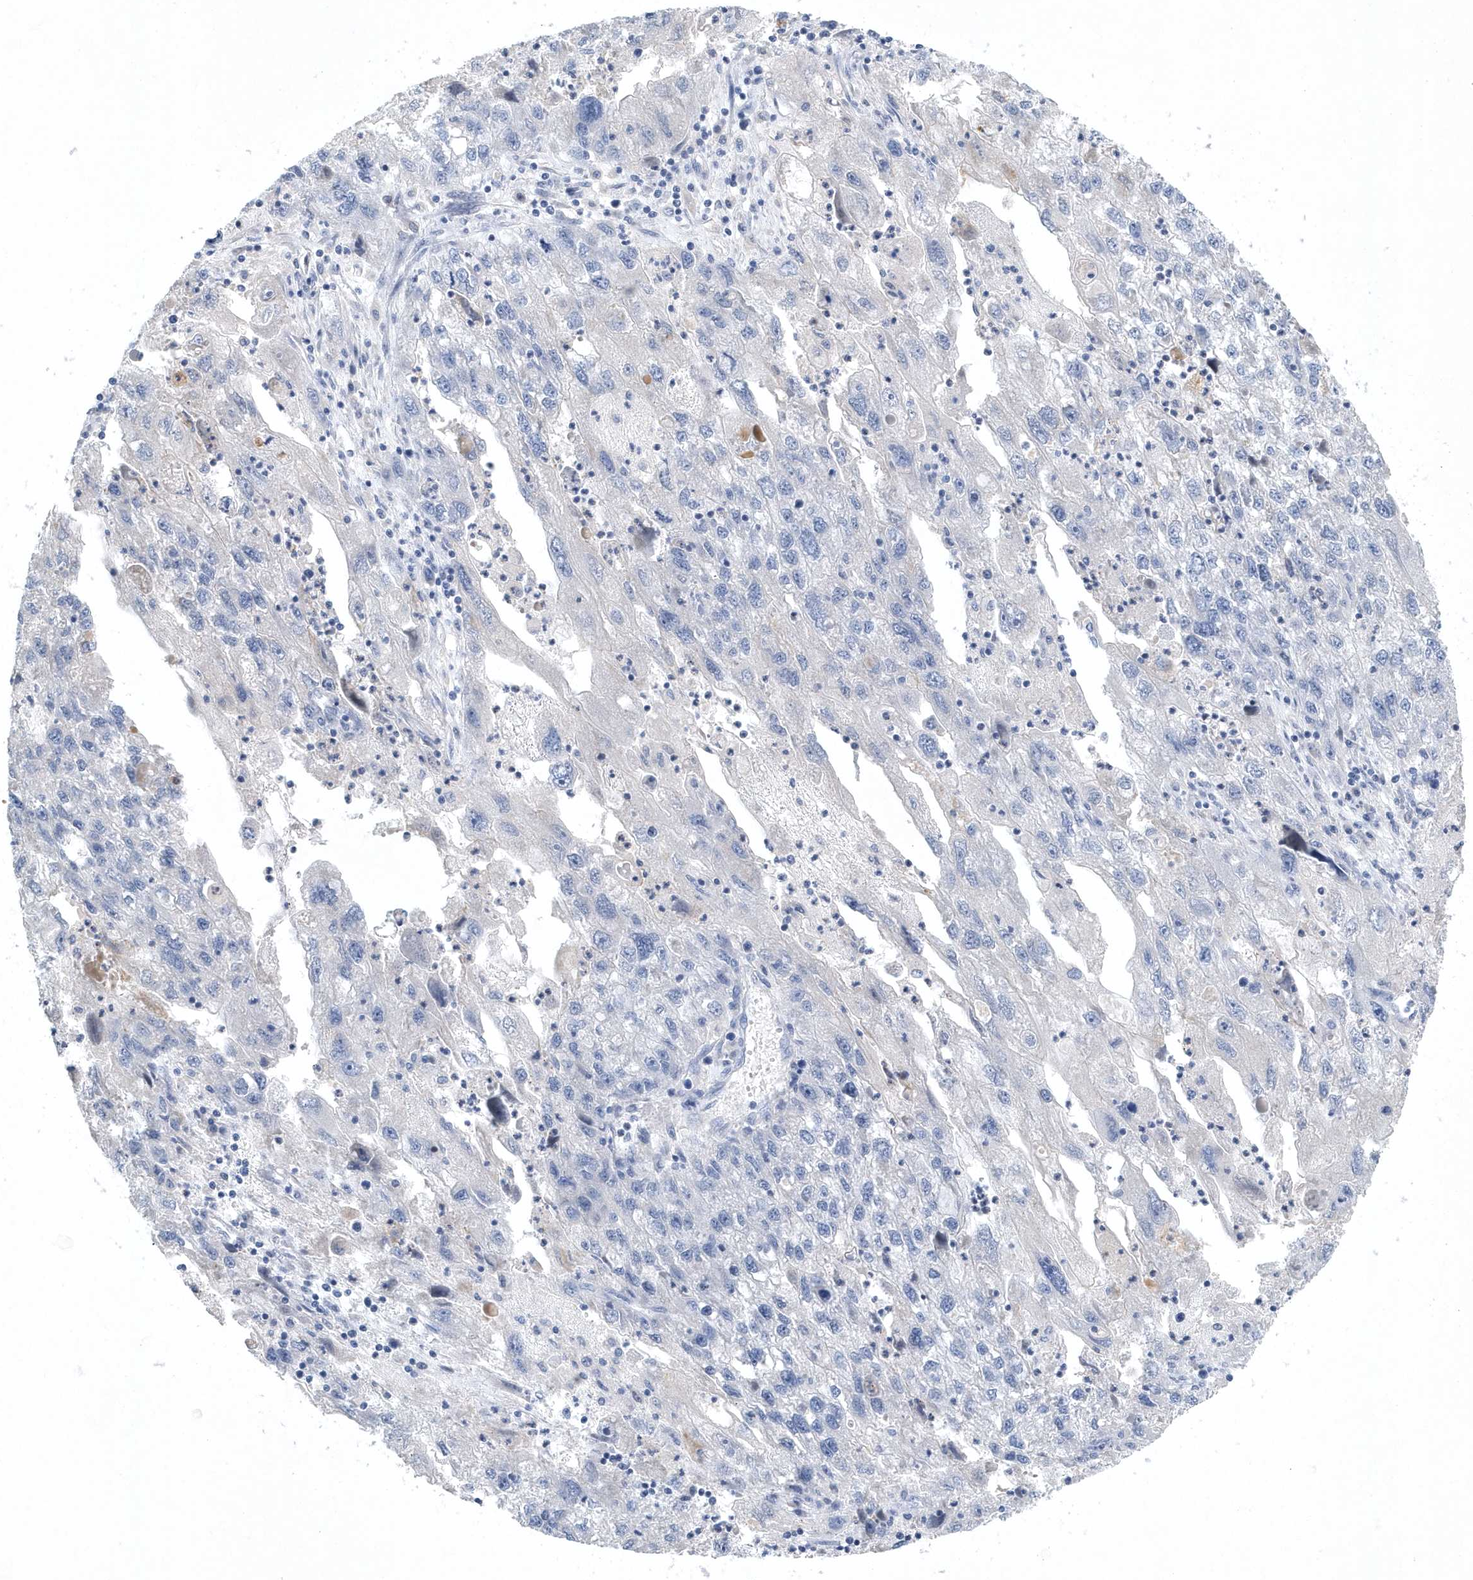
{"staining": {"intensity": "negative", "quantity": "none", "location": "none"}, "tissue": "endometrial cancer", "cell_type": "Tumor cells", "image_type": "cancer", "snomed": [{"axis": "morphology", "description": "Adenocarcinoma, NOS"}, {"axis": "topography", "description": "Endometrium"}], "caption": "Immunohistochemistry image of neoplastic tissue: human endometrial cancer stained with DAB (3,3'-diaminobenzidine) exhibits no significant protein positivity in tumor cells.", "gene": "ZC3H12D", "patient": {"sex": "female", "age": 49}}